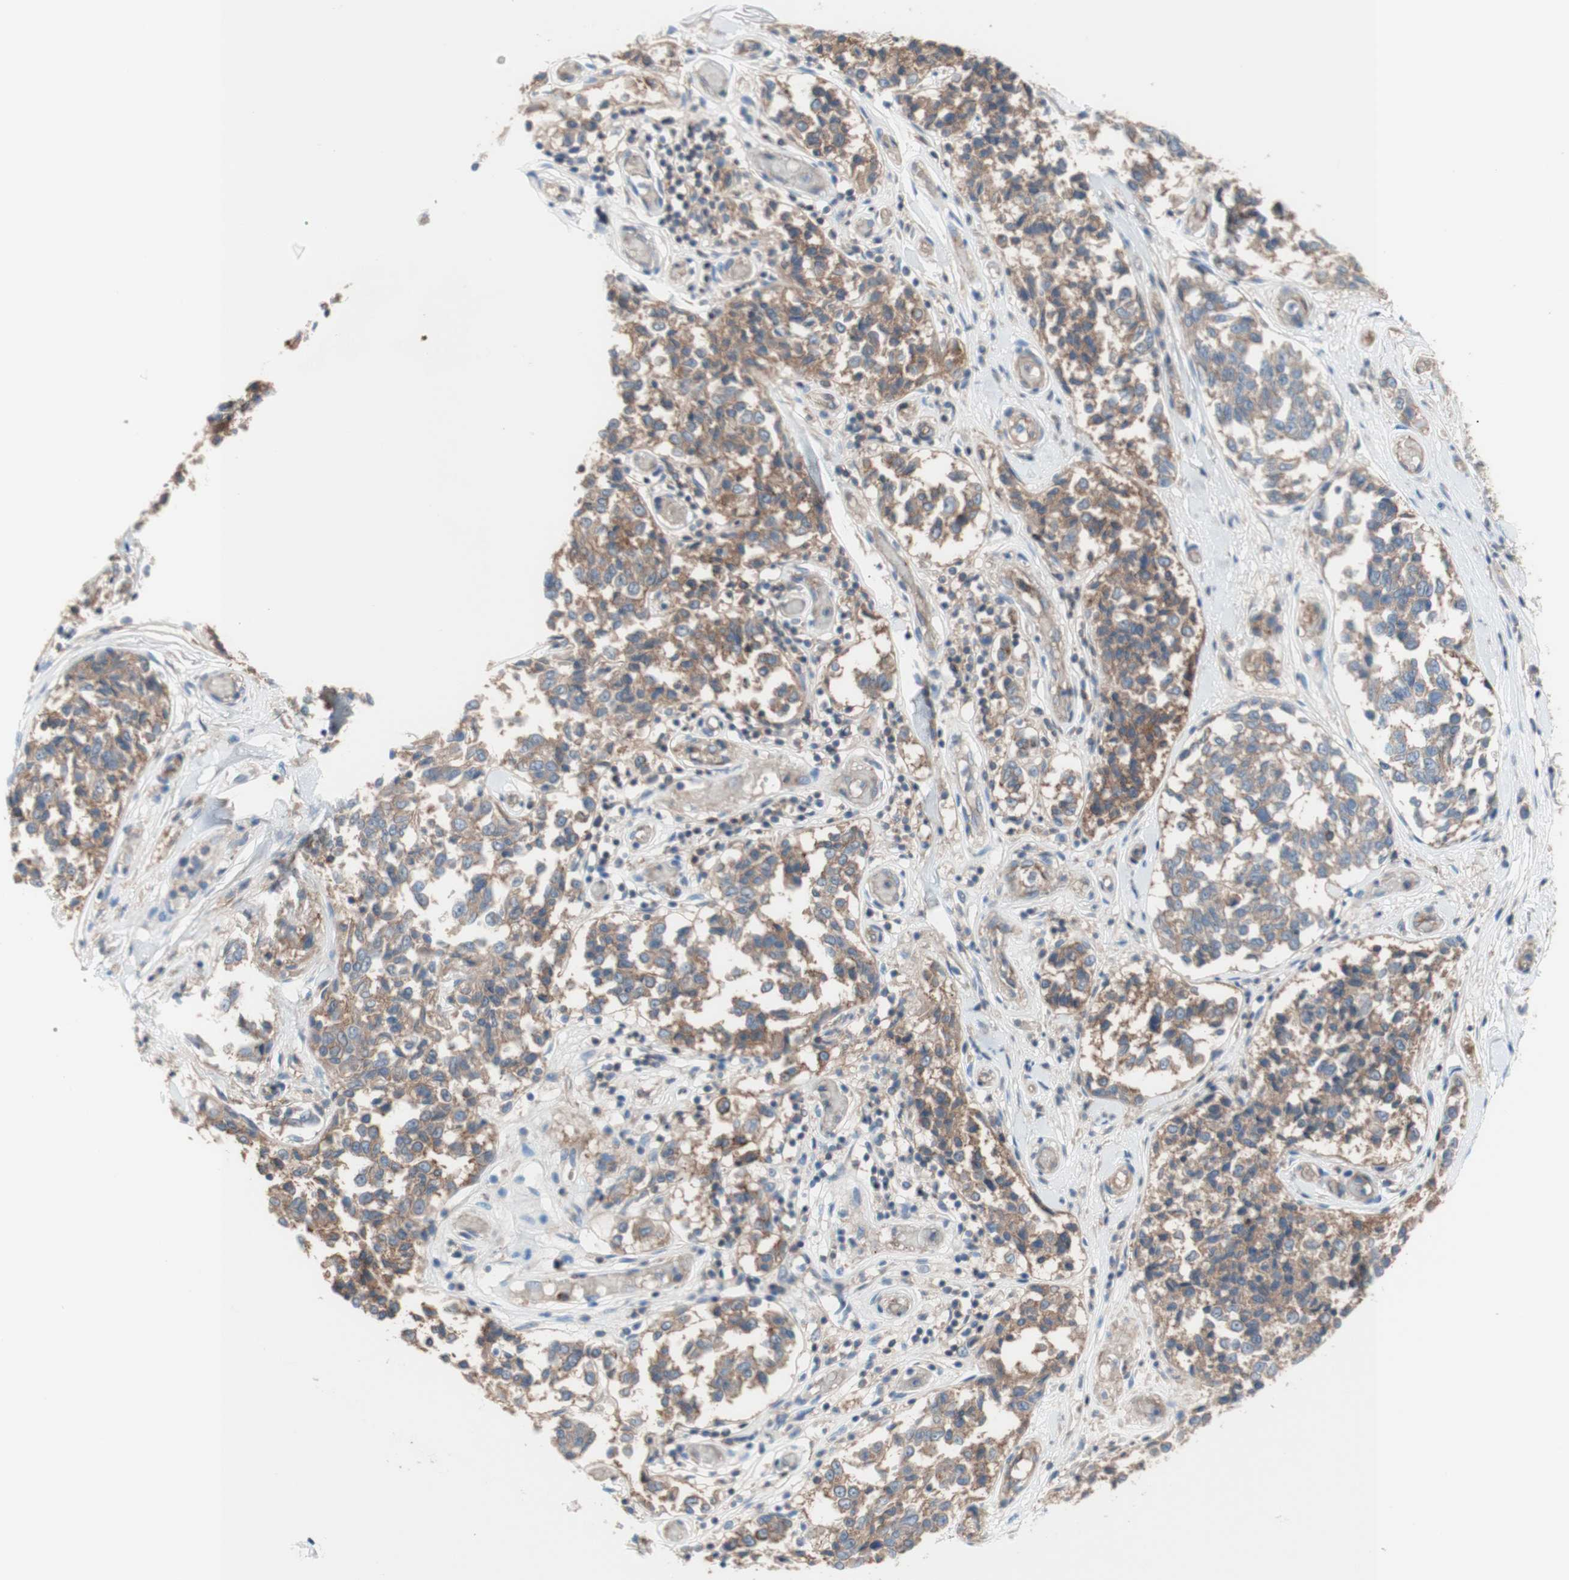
{"staining": {"intensity": "moderate", "quantity": ">75%", "location": "cytoplasmic/membranous"}, "tissue": "melanoma", "cell_type": "Tumor cells", "image_type": "cancer", "snomed": [{"axis": "morphology", "description": "Malignant melanoma, NOS"}, {"axis": "topography", "description": "Skin"}], "caption": "Malignant melanoma stained with immunohistochemistry (IHC) displays moderate cytoplasmic/membranous staining in about >75% of tumor cells. The staining was performed using DAB, with brown indicating positive protein expression. Nuclei are stained blue with hematoxylin.", "gene": "CD46", "patient": {"sex": "female", "age": 64}}